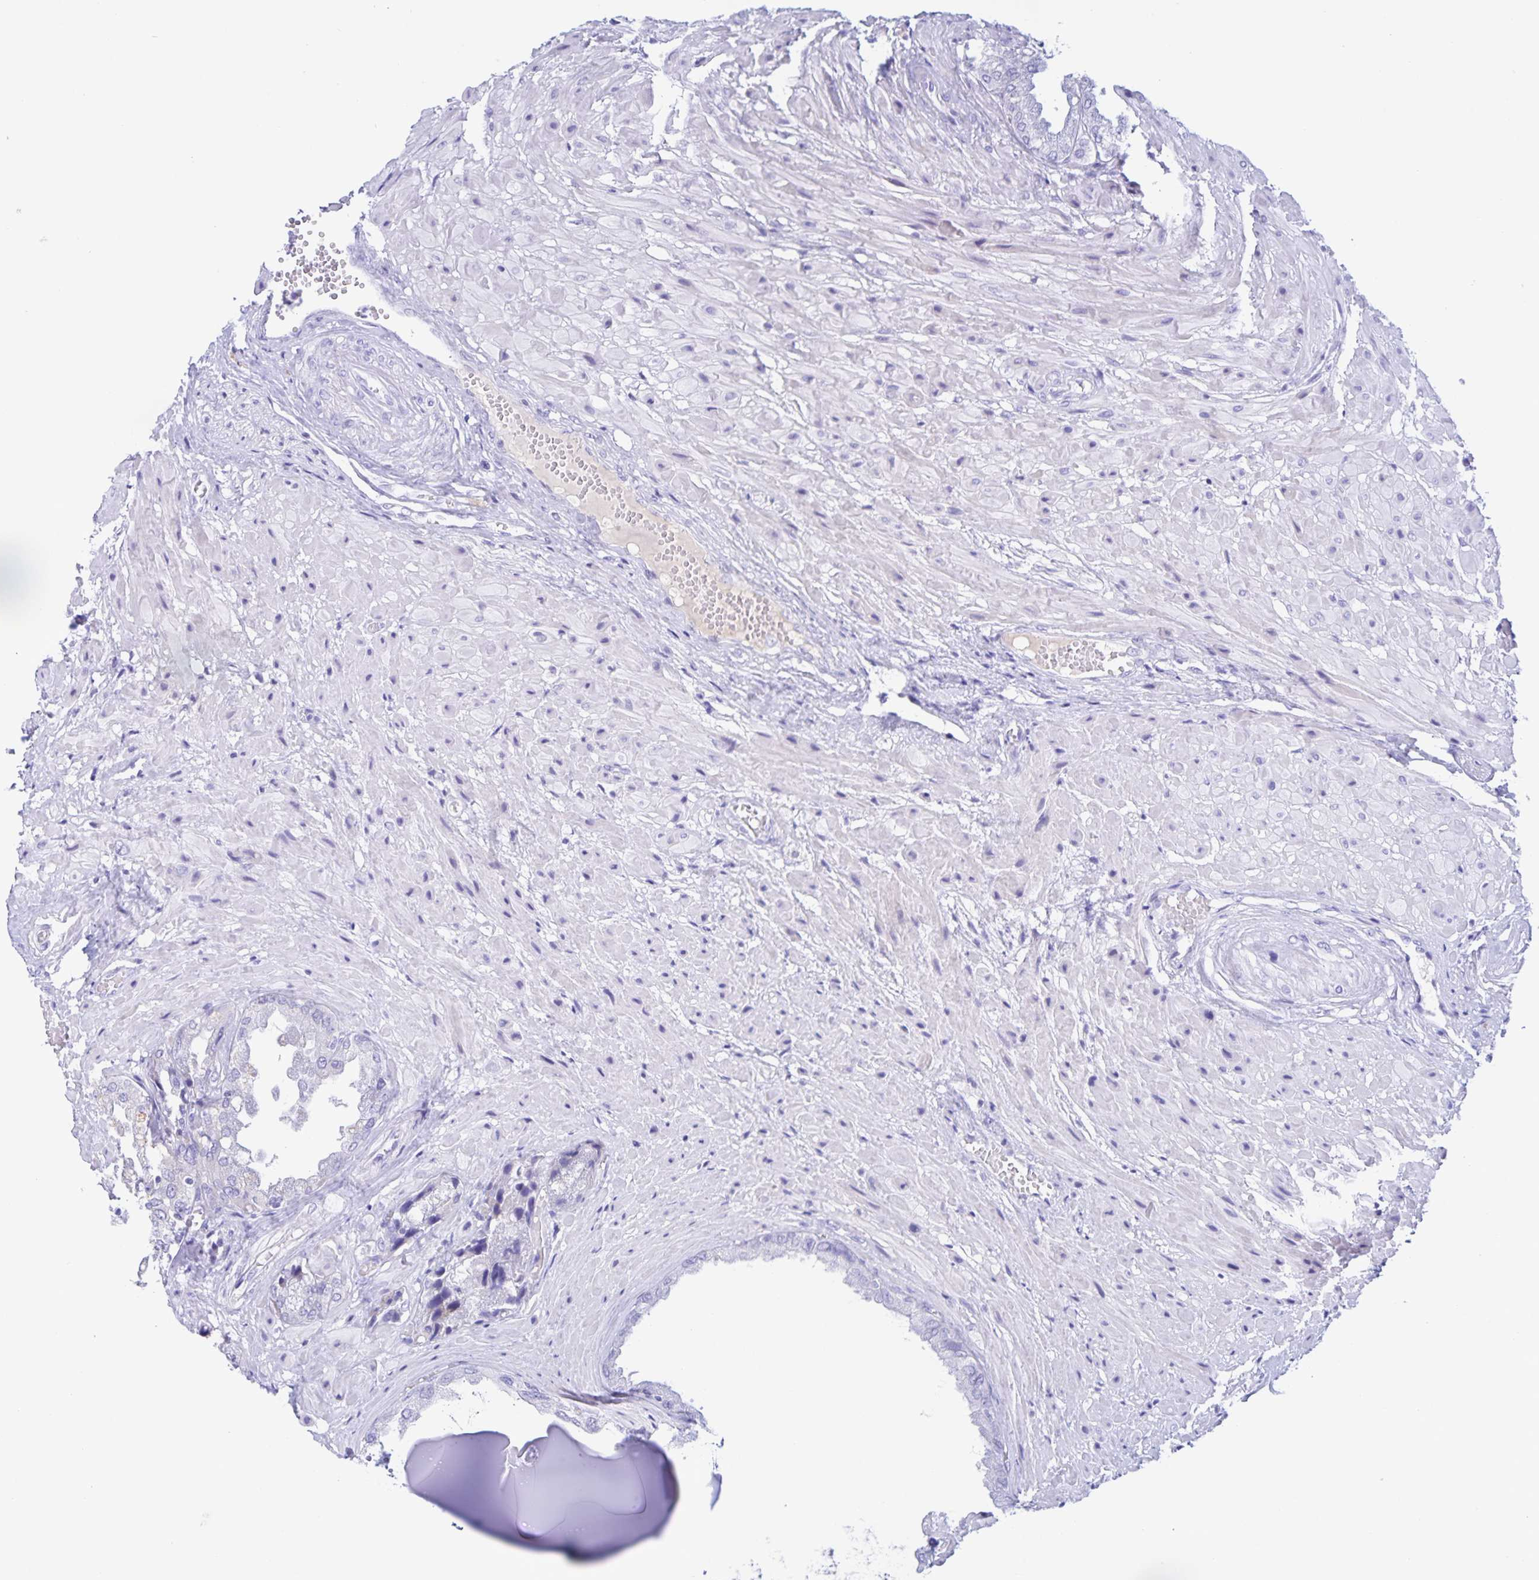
{"staining": {"intensity": "negative", "quantity": "none", "location": "none"}, "tissue": "seminal vesicle", "cell_type": "Glandular cells", "image_type": "normal", "snomed": [{"axis": "morphology", "description": "Normal tissue, NOS"}, {"axis": "topography", "description": "Seminal veicle"}], "caption": "Photomicrograph shows no protein staining in glandular cells of normal seminal vesicle.", "gene": "CATSPER4", "patient": {"sex": "male", "age": 55}}